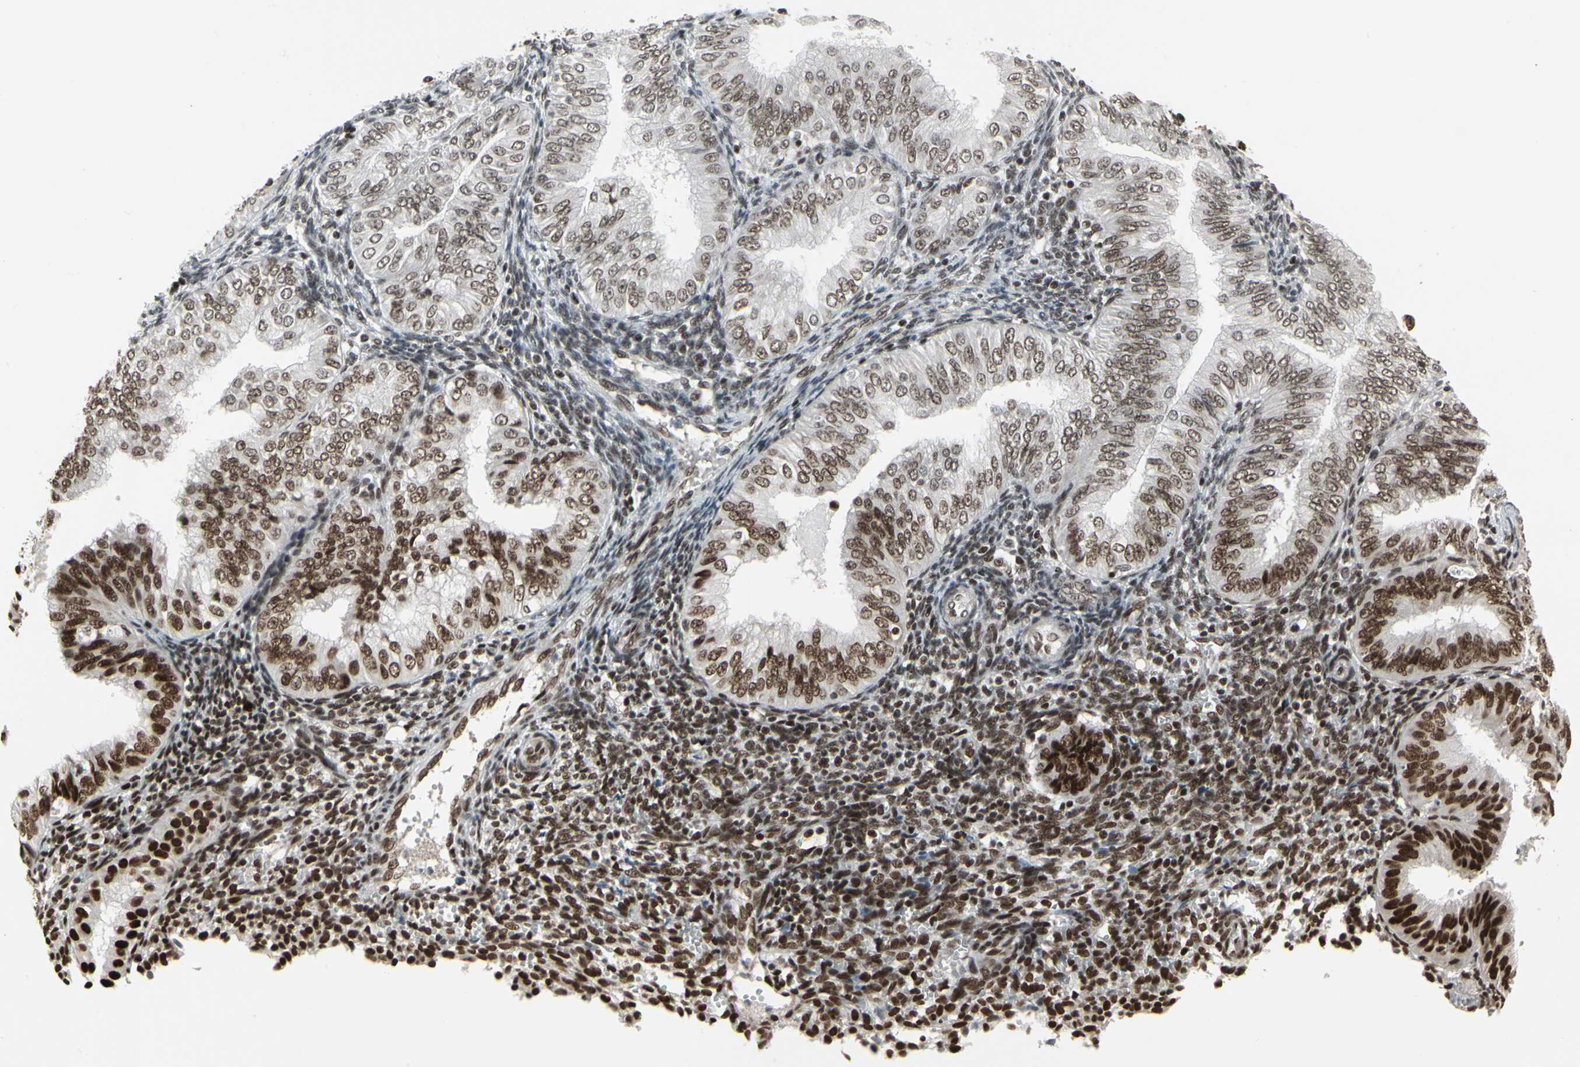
{"staining": {"intensity": "strong", "quantity": ">75%", "location": "nuclear"}, "tissue": "endometrial cancer", "cell_type": "Tumor cells", "image_type": "cancer", "snomed": [{"axis": "morphology", "description": "Normal tissue, NOS"}, {"axis": "morphology", "description": "Adenocarcinoma, NOS"}, {"axis": "topography", "description": "Endometrium"}], "caption": "Immunohistochemical staining of endometrial cancer (adenocarcinoma) shows high levels of strong nuclear staining in approximately >75% of tumor cells. The staining was performed using DAB (3,3'-diaminobenzidine), with brown indicating positive protein expression. Nuclei are stained blue with hematoxylin.", "gene": "HMG20A", "patient": {"sex": "female", "age": 53}}